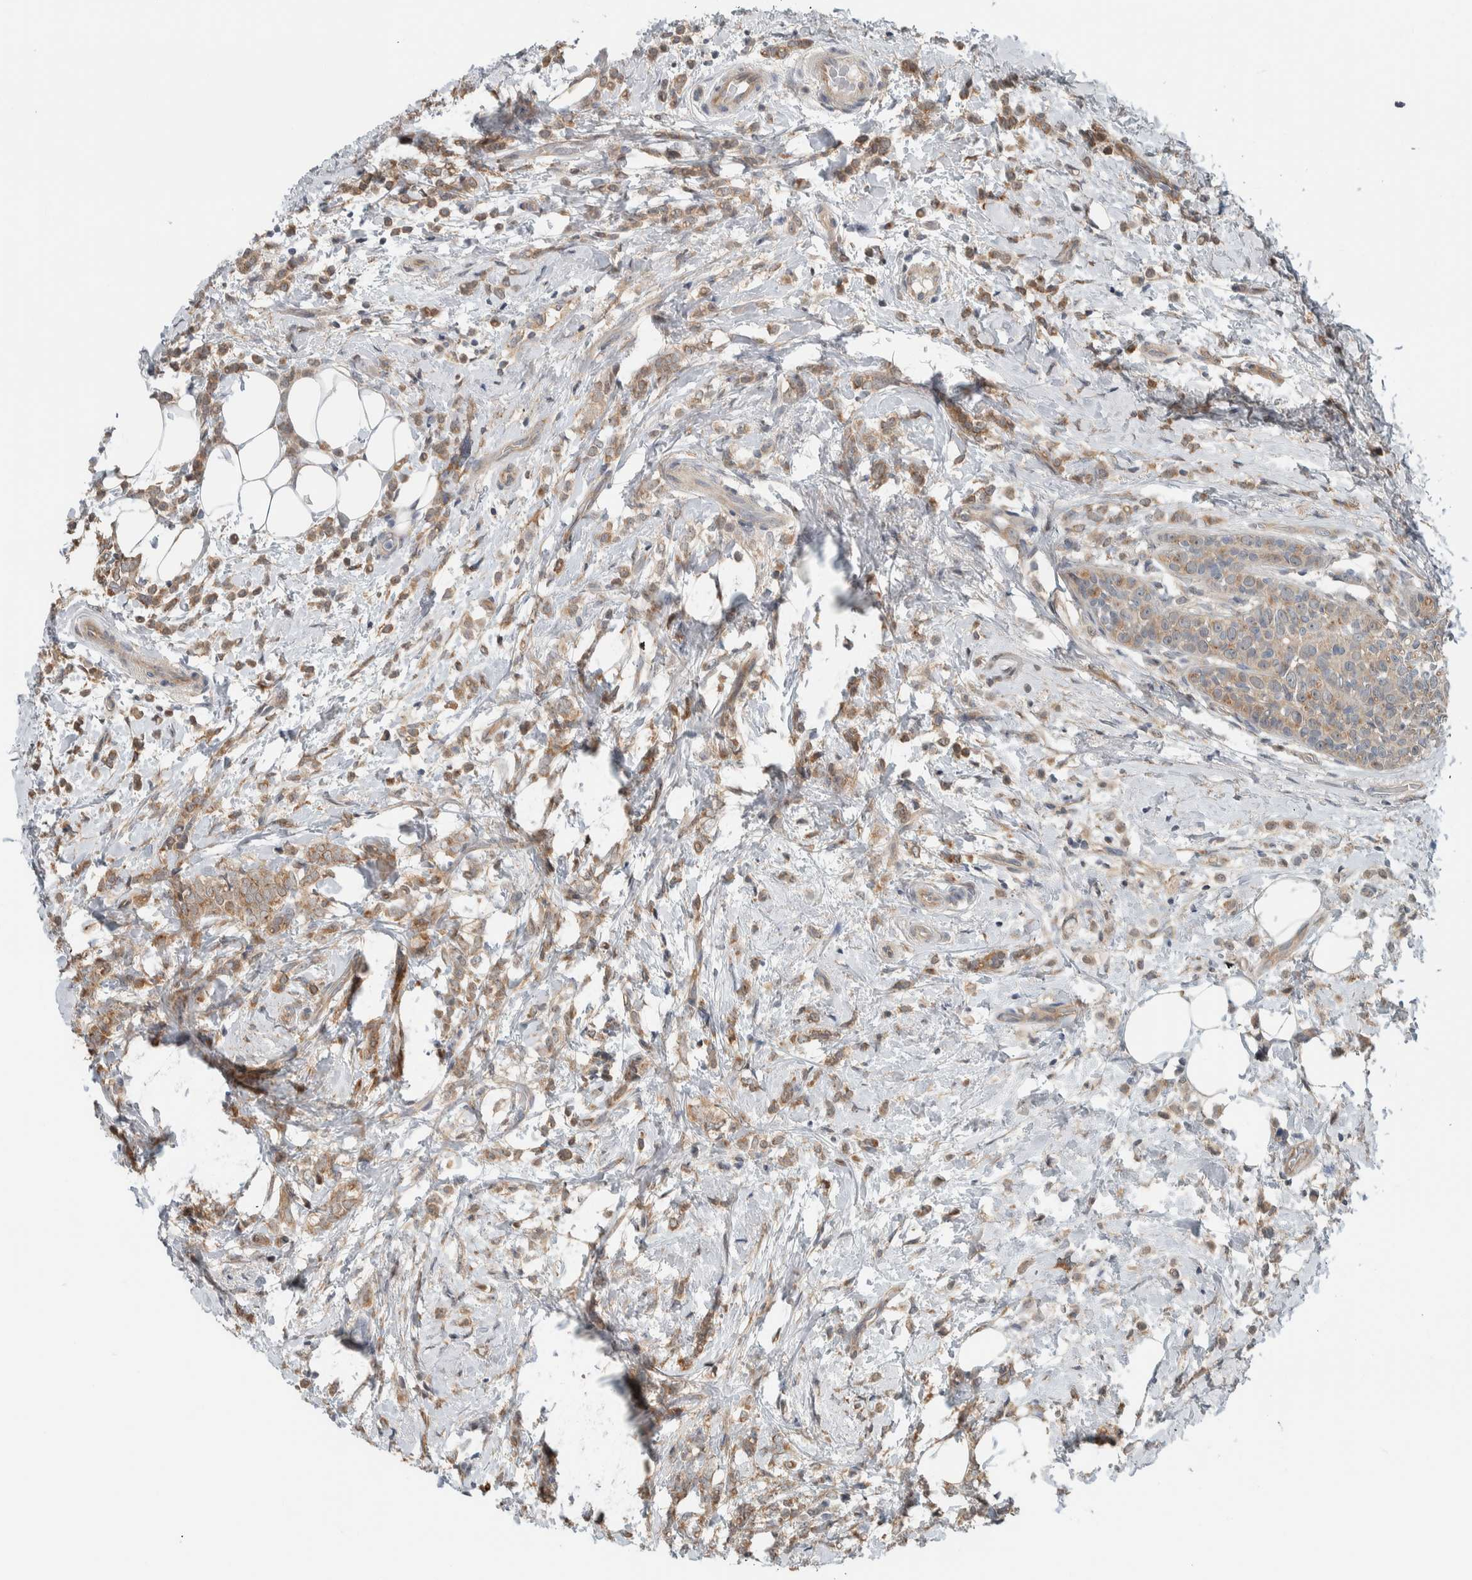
{"staining": {"intensity": "moderate", "quantity": ">75%", "location": "cytoplasmic/membranous"}, "tissue": "breast cancer", "cell_type": "Tumor cells", "image_type": "cancer", "snomed": [{"axis": "morphology", "description": "Lobular carcinoma"}, {"axis": "topography", "description": "Breast"}], "caption": "There is medium levels of moderate cytoplasmic/membranous positivity in tumor cells of breast cancer (lobular carcinoma), as demonstrated by immunohistochemical staining (brown color).", "gene": "RERE", "patient": {"sex": "female", "age": 50}}